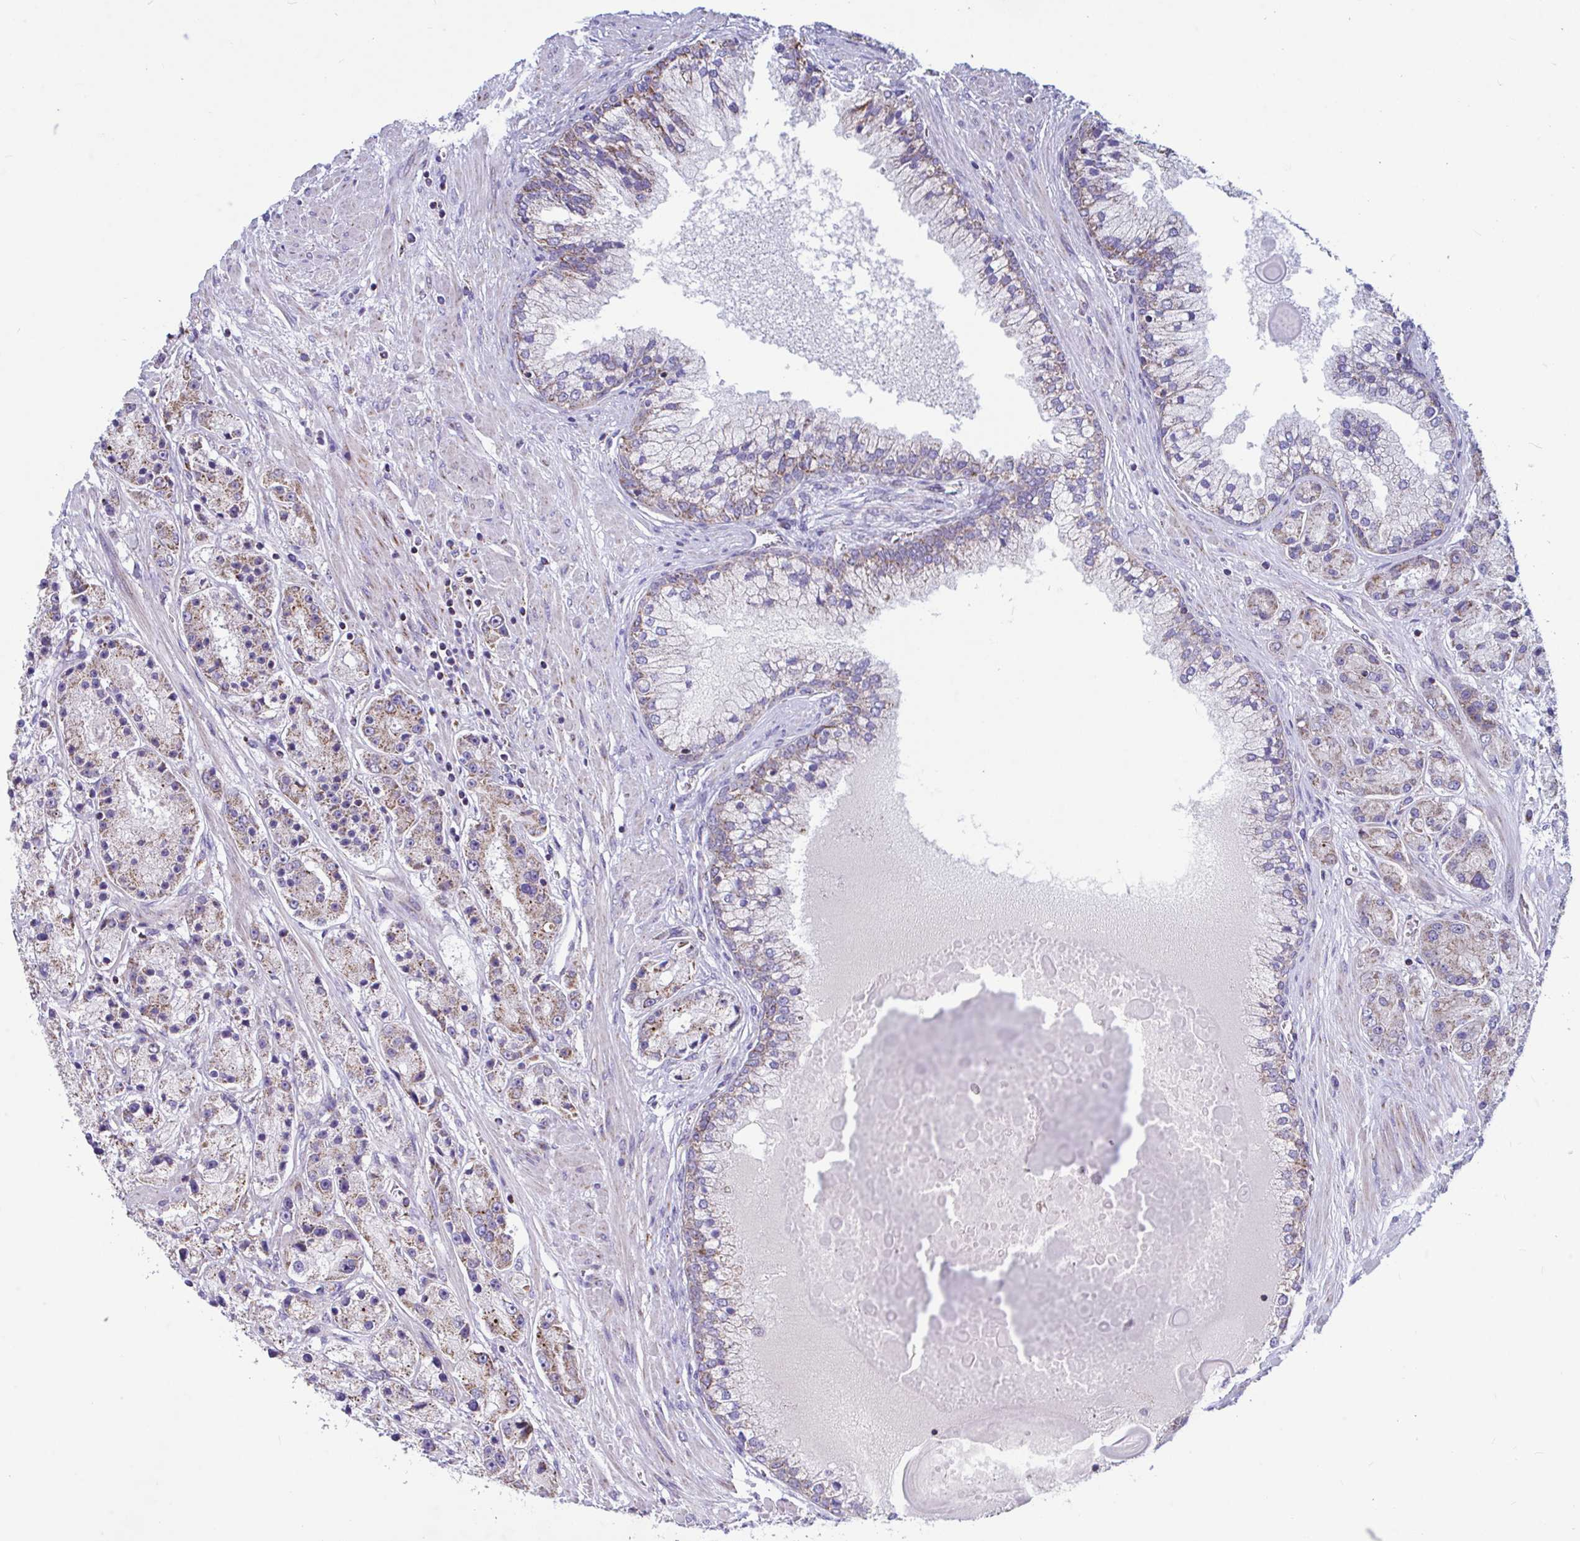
{"staining": {"intensity": "moderate", "quantity": ">75%", "location": "cytoplasmic/membranous"}, "tissue": "prostate cancer", "cell_type": "Tumor cells", "image_type": "cancer", "snomed": [{"axis": "morphology", "description": "Adenocarcinoma, High grade"}, {"axis": "topography", "description": "Prostate"}], "caption": "Prostate high-grade adenocarcinoma tissue exhibits moderate cytoplasmic/membranous positivity in approximately >75% of tumor cells (DAB (3,3'-diaminobenzidine) IHC, brown staining for protein, blue staining for nuclei).", "gene": "OR13A1", "patient": {"sex": "male", "age": 67}}